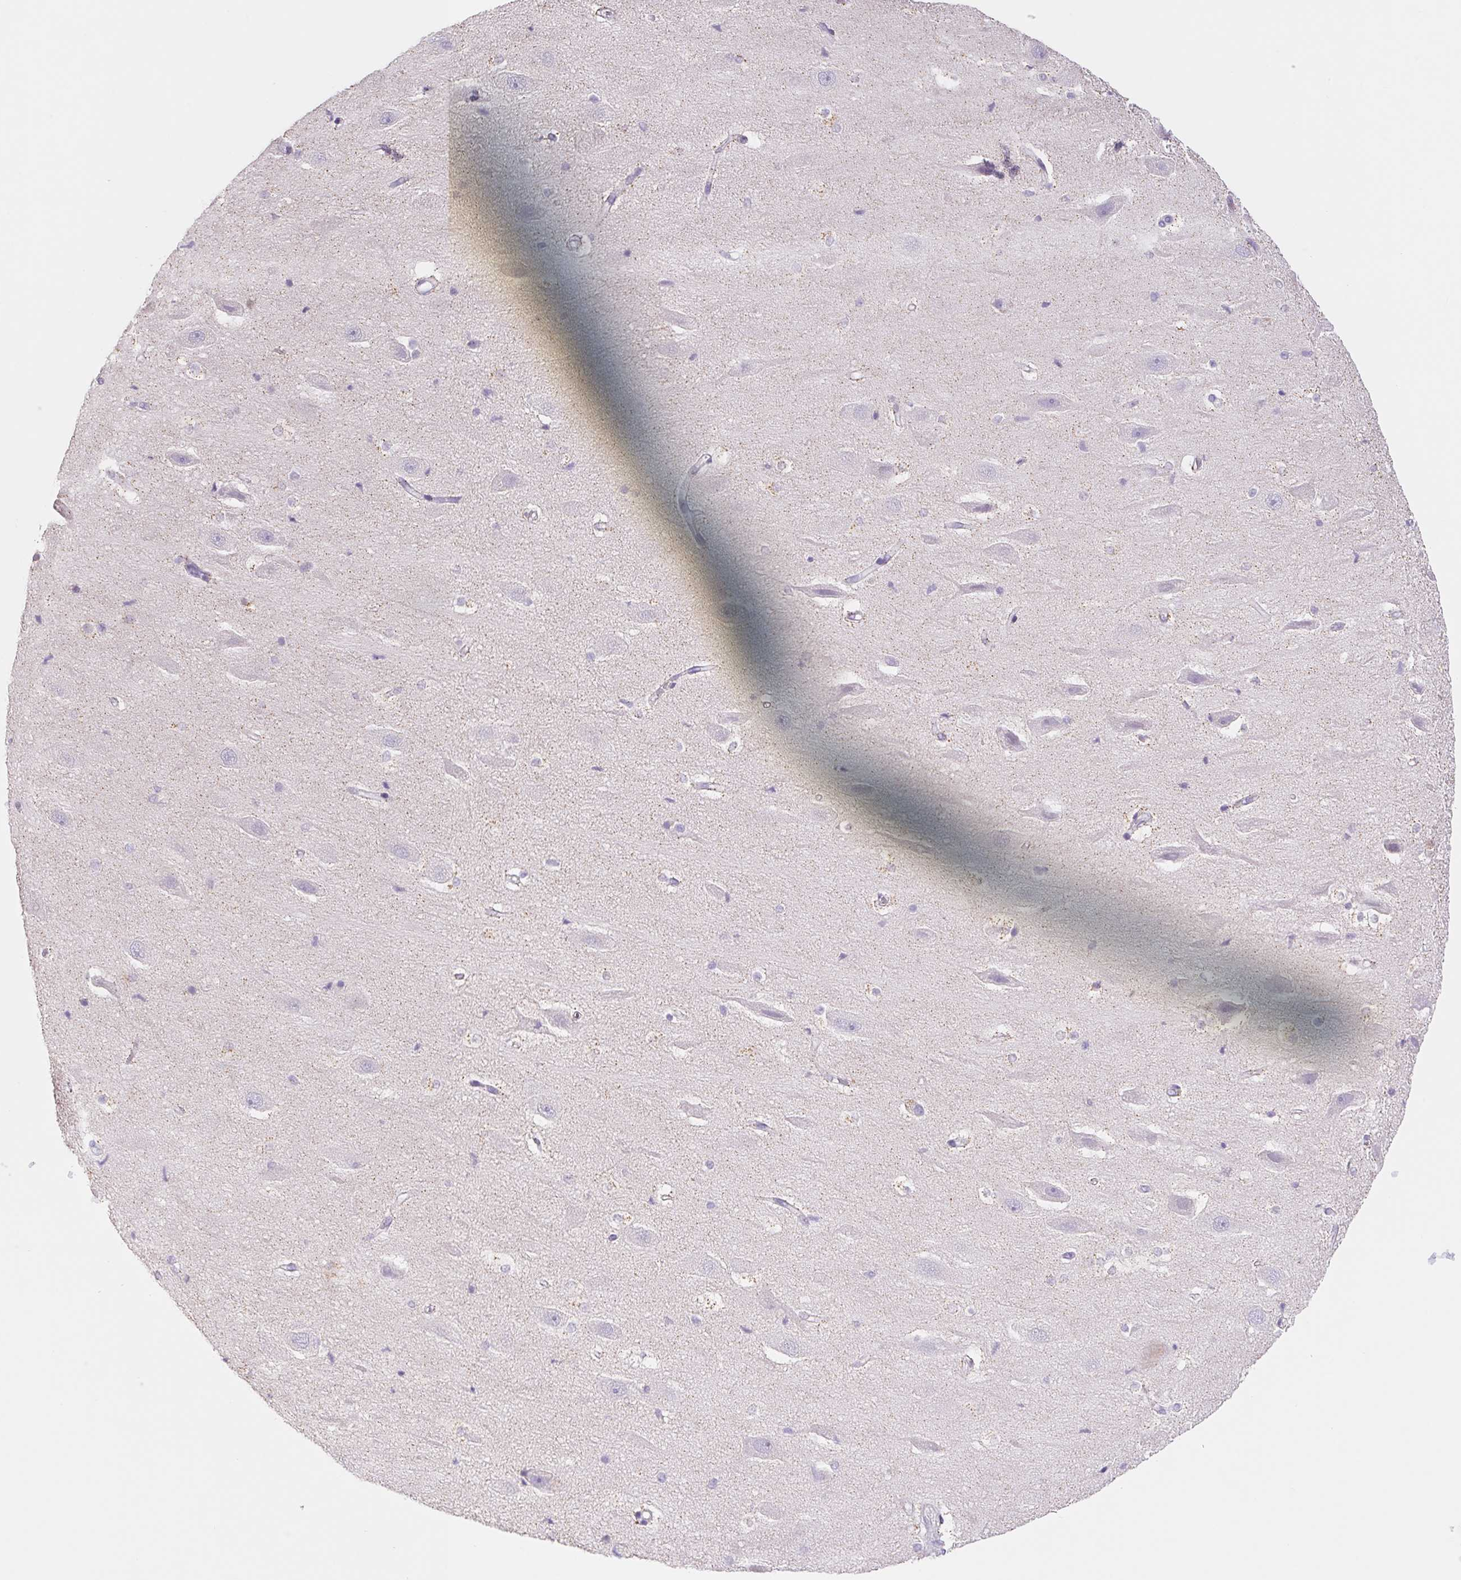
{"staining": {"intensity": "negative", "quantity": "none", "location": "none"}, "tissue": "hippocampus", "cell_type": "Glial cells", "image_type": "normal", "snomed": [{"axis": "morphology", "description": "Normal tissue, NOS"}, {"axis": "topography", "description": "Hippocampus"}], "caption": "Benign hippocampus was stained to show a protein in brown. There is no significant positivity in glial cells. (Brightfield microscopy of DAB (3,3'-diaminobenzidine) immunohistochemistry at high magnification).", "gene": "FKBP6", "patient": {"sex": "male", "age": 26}}